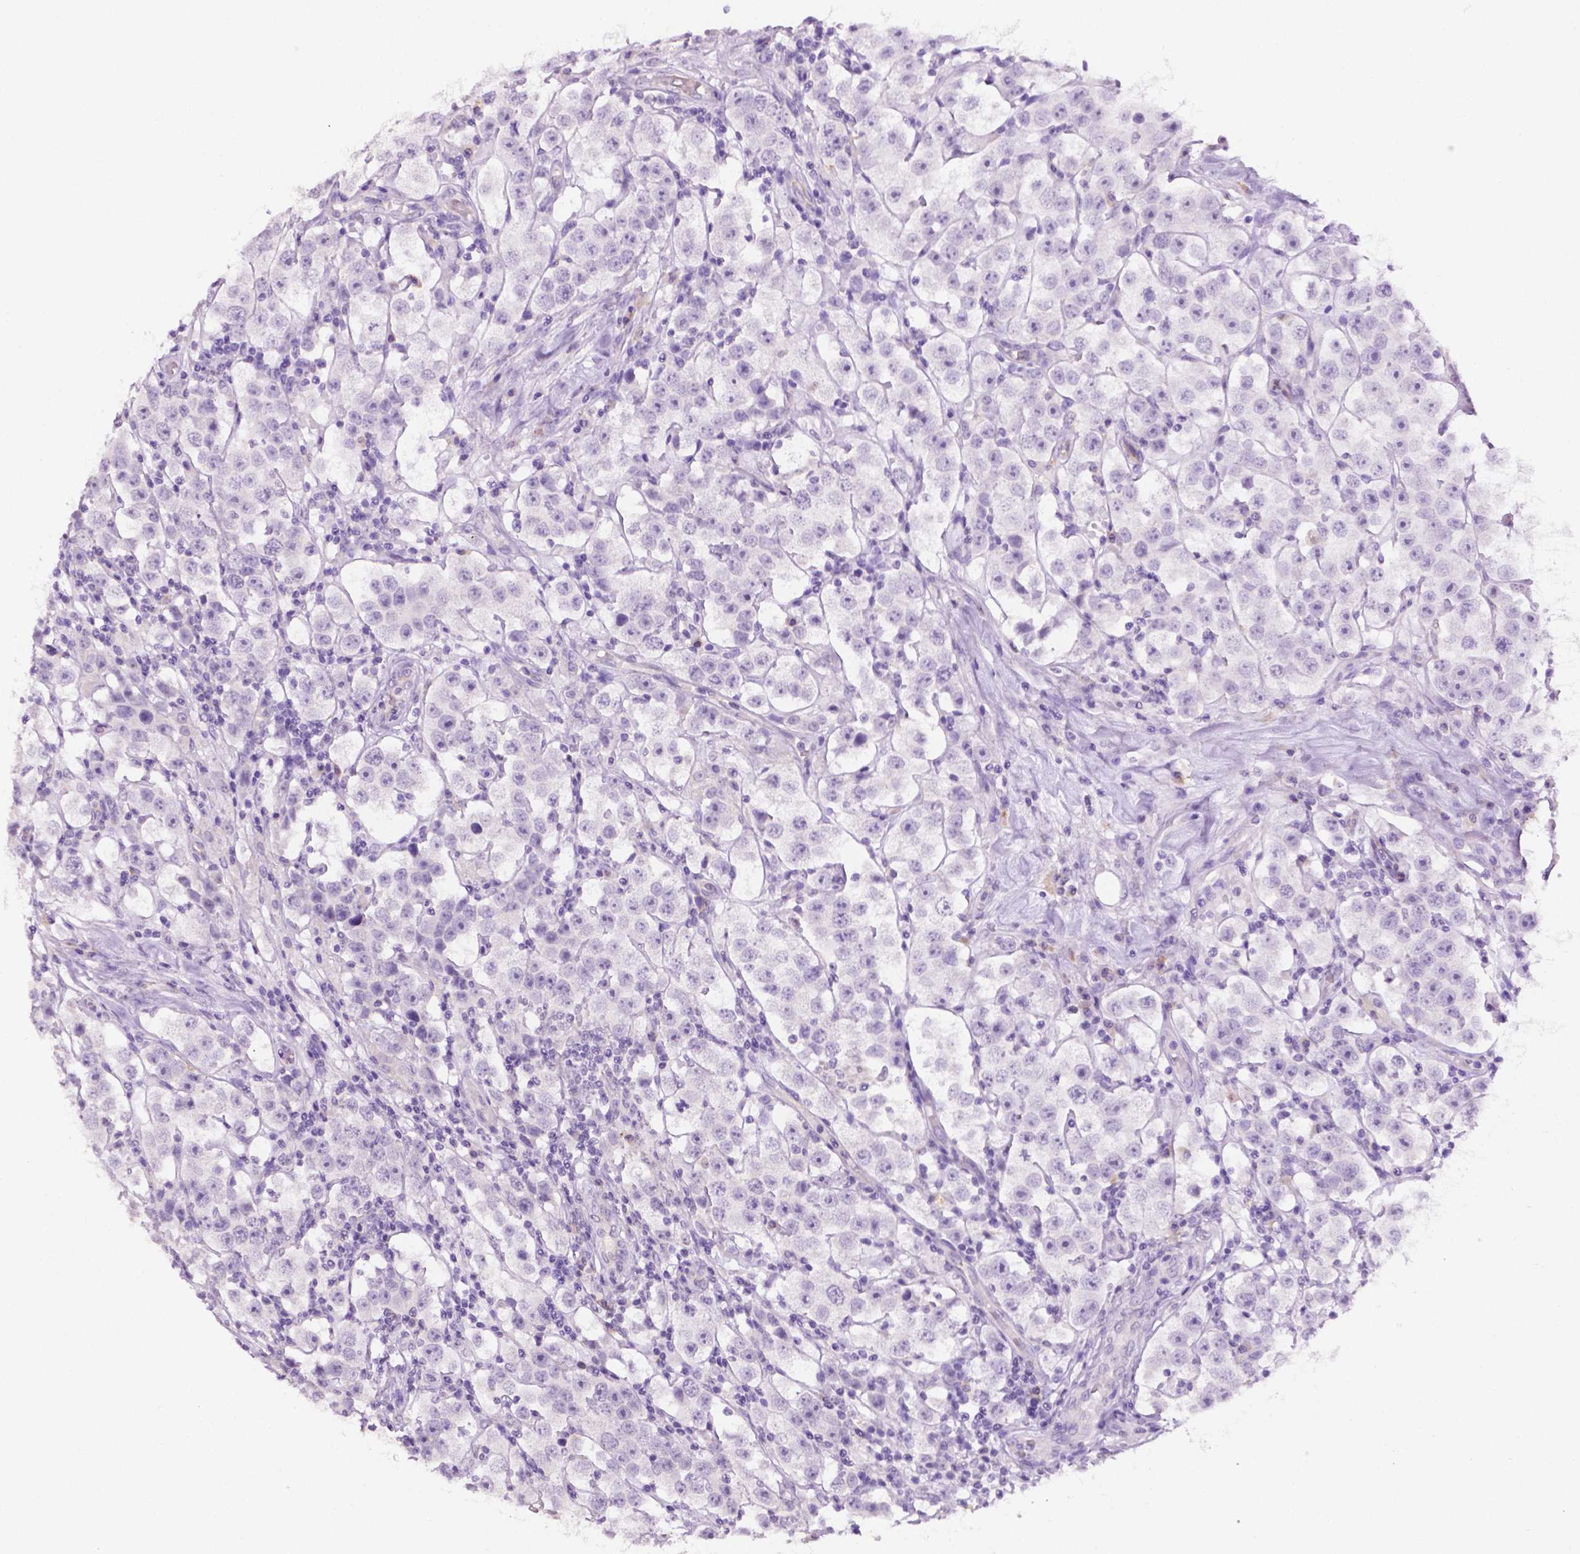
{"staining": {"intensity": "negative", "quantity": "none", "location": "none"}, "tissue": "testis cancer", "cell_type": "Tumor cells", "image_type": "cancer", "snomed": [{"axis": "morphology", "description": "Seminoma, NOS"}, {"axis": "topography", "description": "Testis"}], "caption": "High magnification brightfield microscopy of seminoma (testis) stained with DAB (brown) and counterstained with hematoxylin (blue): tumor cells show no significant staining. (DAB (3,3'-diaminobenzidine) IHC, high magnification).", "gene": "PHGR1", "patient": {"sex": "male", "age": 37}}